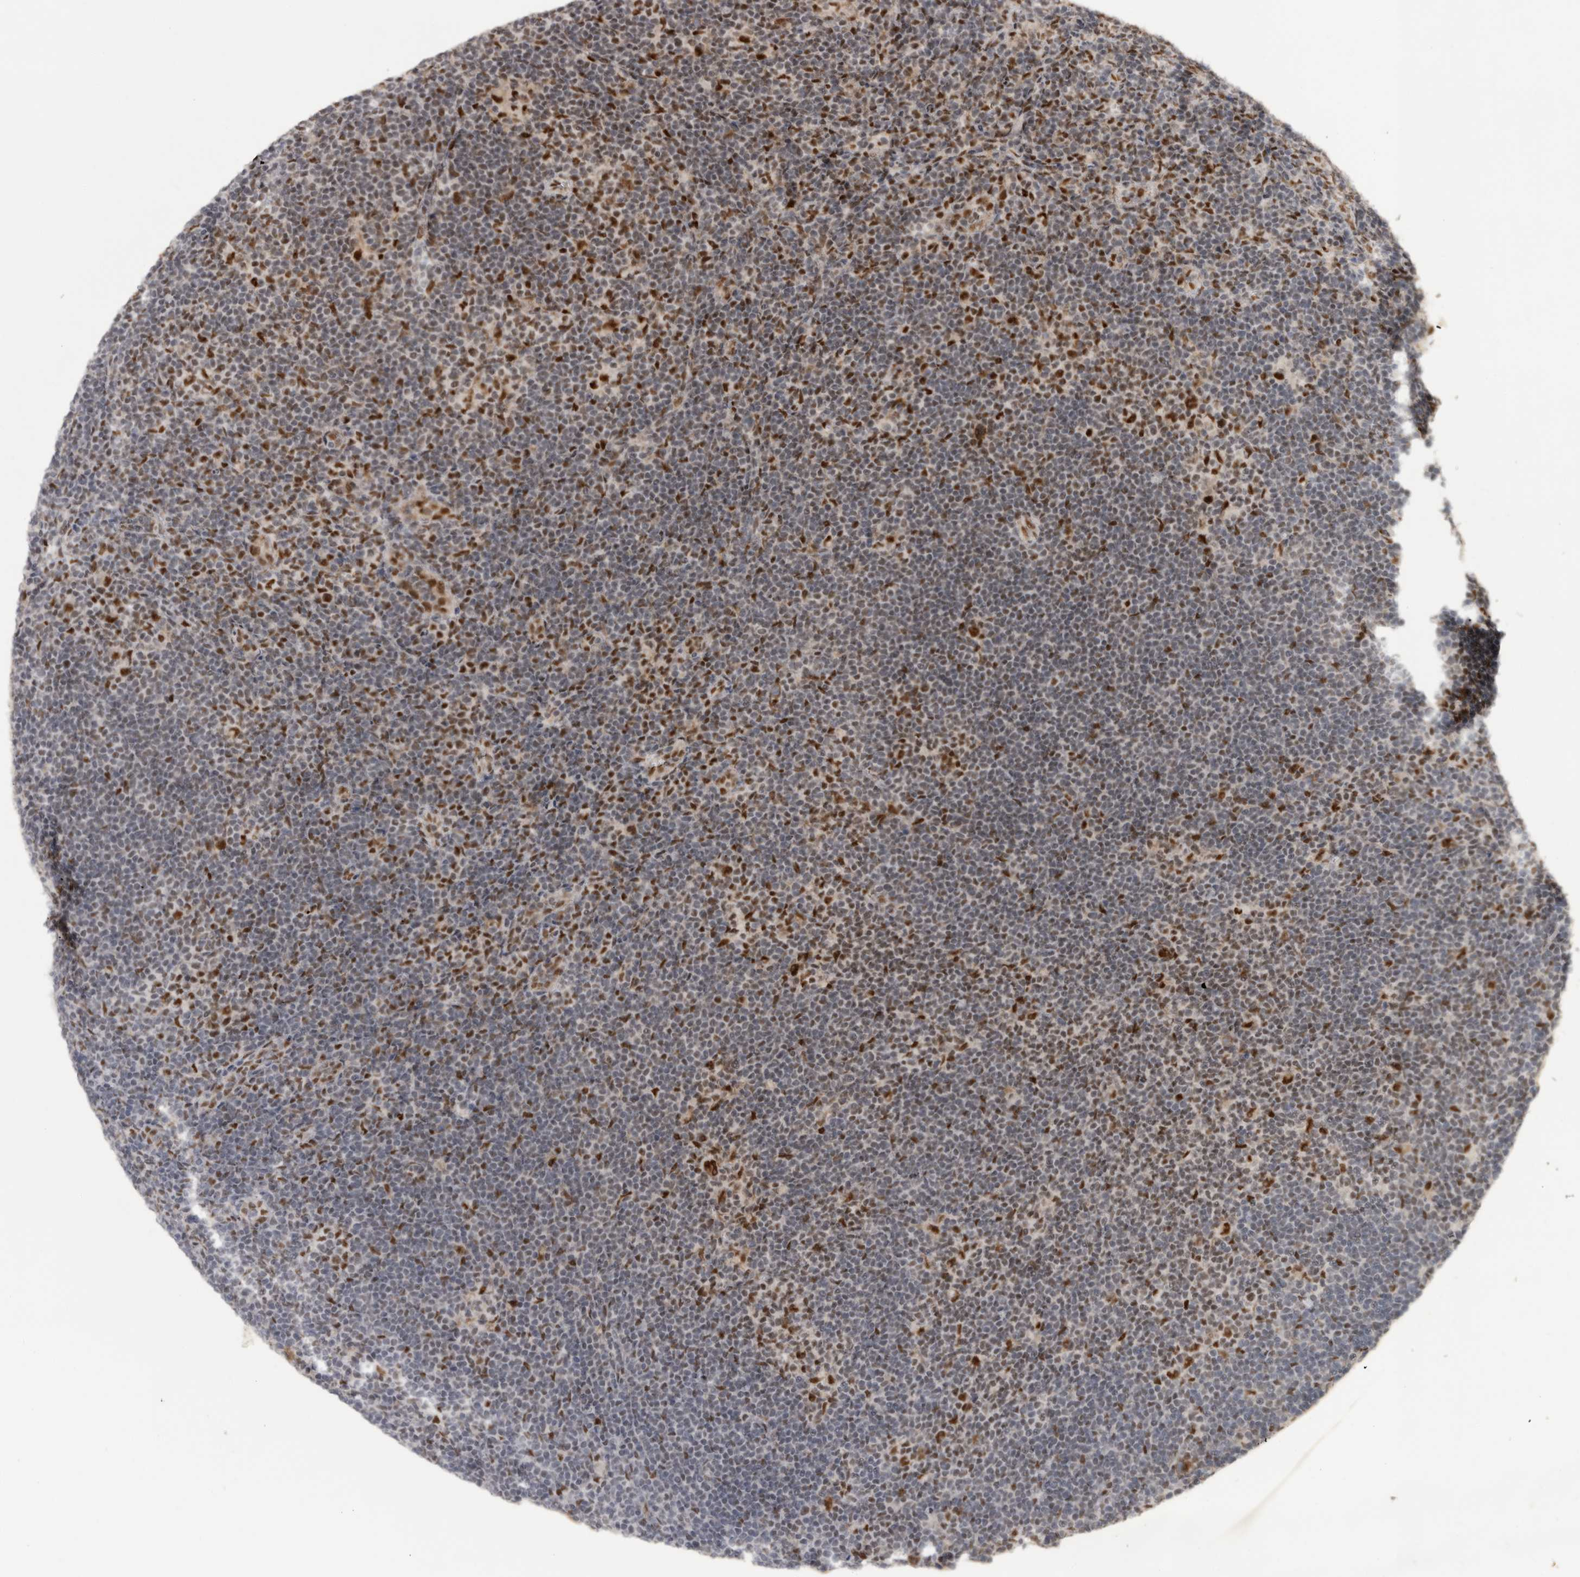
{"staining": {"intensity": "strong", "quantity": ">75%", "location": "nuclear"}, "tissue": "lymphoma", "cell_type": "Tumor cells", "image_type": "cancer", "snomed": [{"axis": "morphology", "description": "Hodgkin's disease, NOS"}, {"axis": "topography", "description": "Lymph node"}], "caption": "The histopathology image reveals a brown stain indicating the presence of a protein in the nuclear of tumor cells in Hodgkin's disease.", "gene": "PPP1R10", "patient": {"sex": "female", "age": 57}}